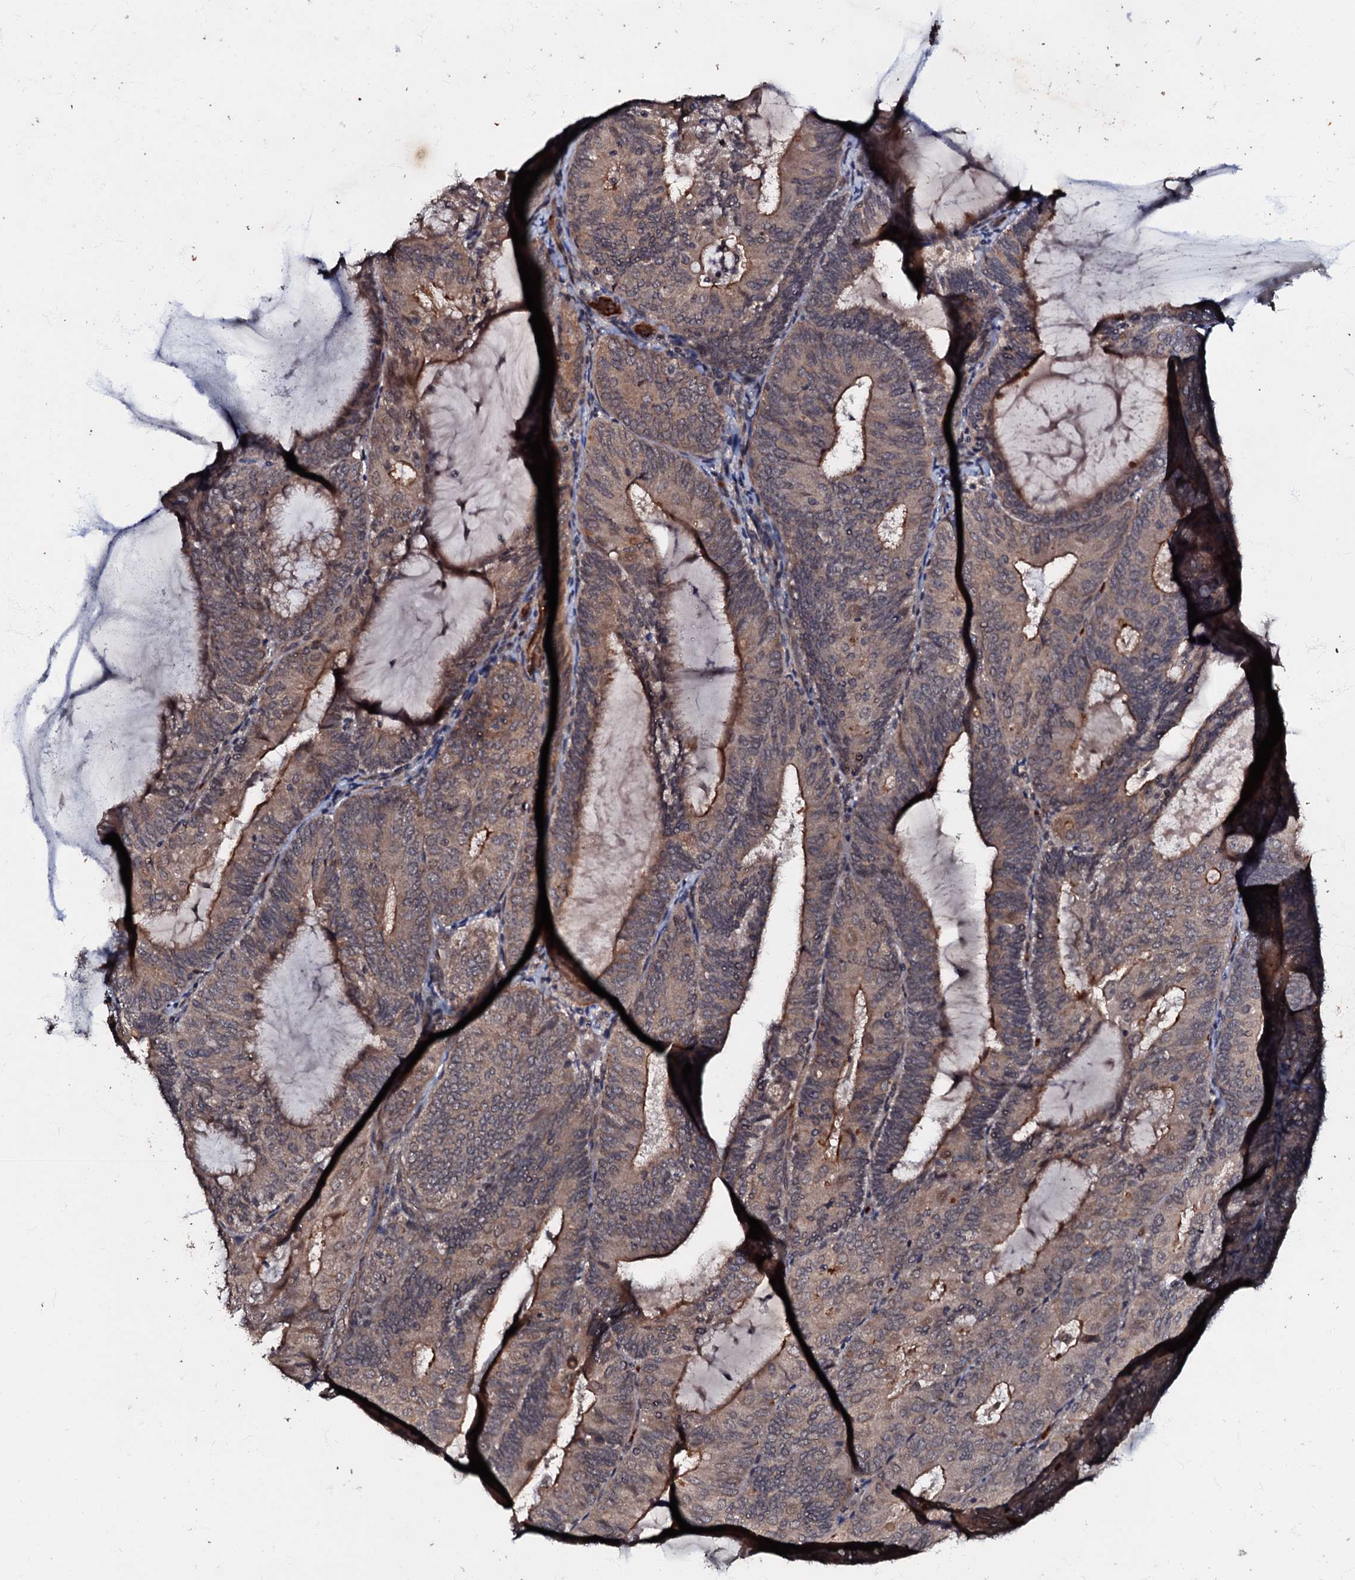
{"staining": {"intensity": "moderate", "quantity": "25%-75%", "location": "cytoplasmic/membranous"}, "tissue": "endometrial cancer", "cell_type": "Tumor cells", "image_type": "cancer", "snomed": [{"axis": "morphology", "description": "Adenocarcinoma, NOS"}, {"axis": "topography", "description": "Endometrium"}], "caption": "Human adenocarcinoma (endometrial) stained for a protein (brown) demonstrates moderate cytoplasmic/membranous positive positivity in approximately 25%-75% of tumor cells.", "gene": "MANSC4", "patient": {"sex": "female", "age": 81}}